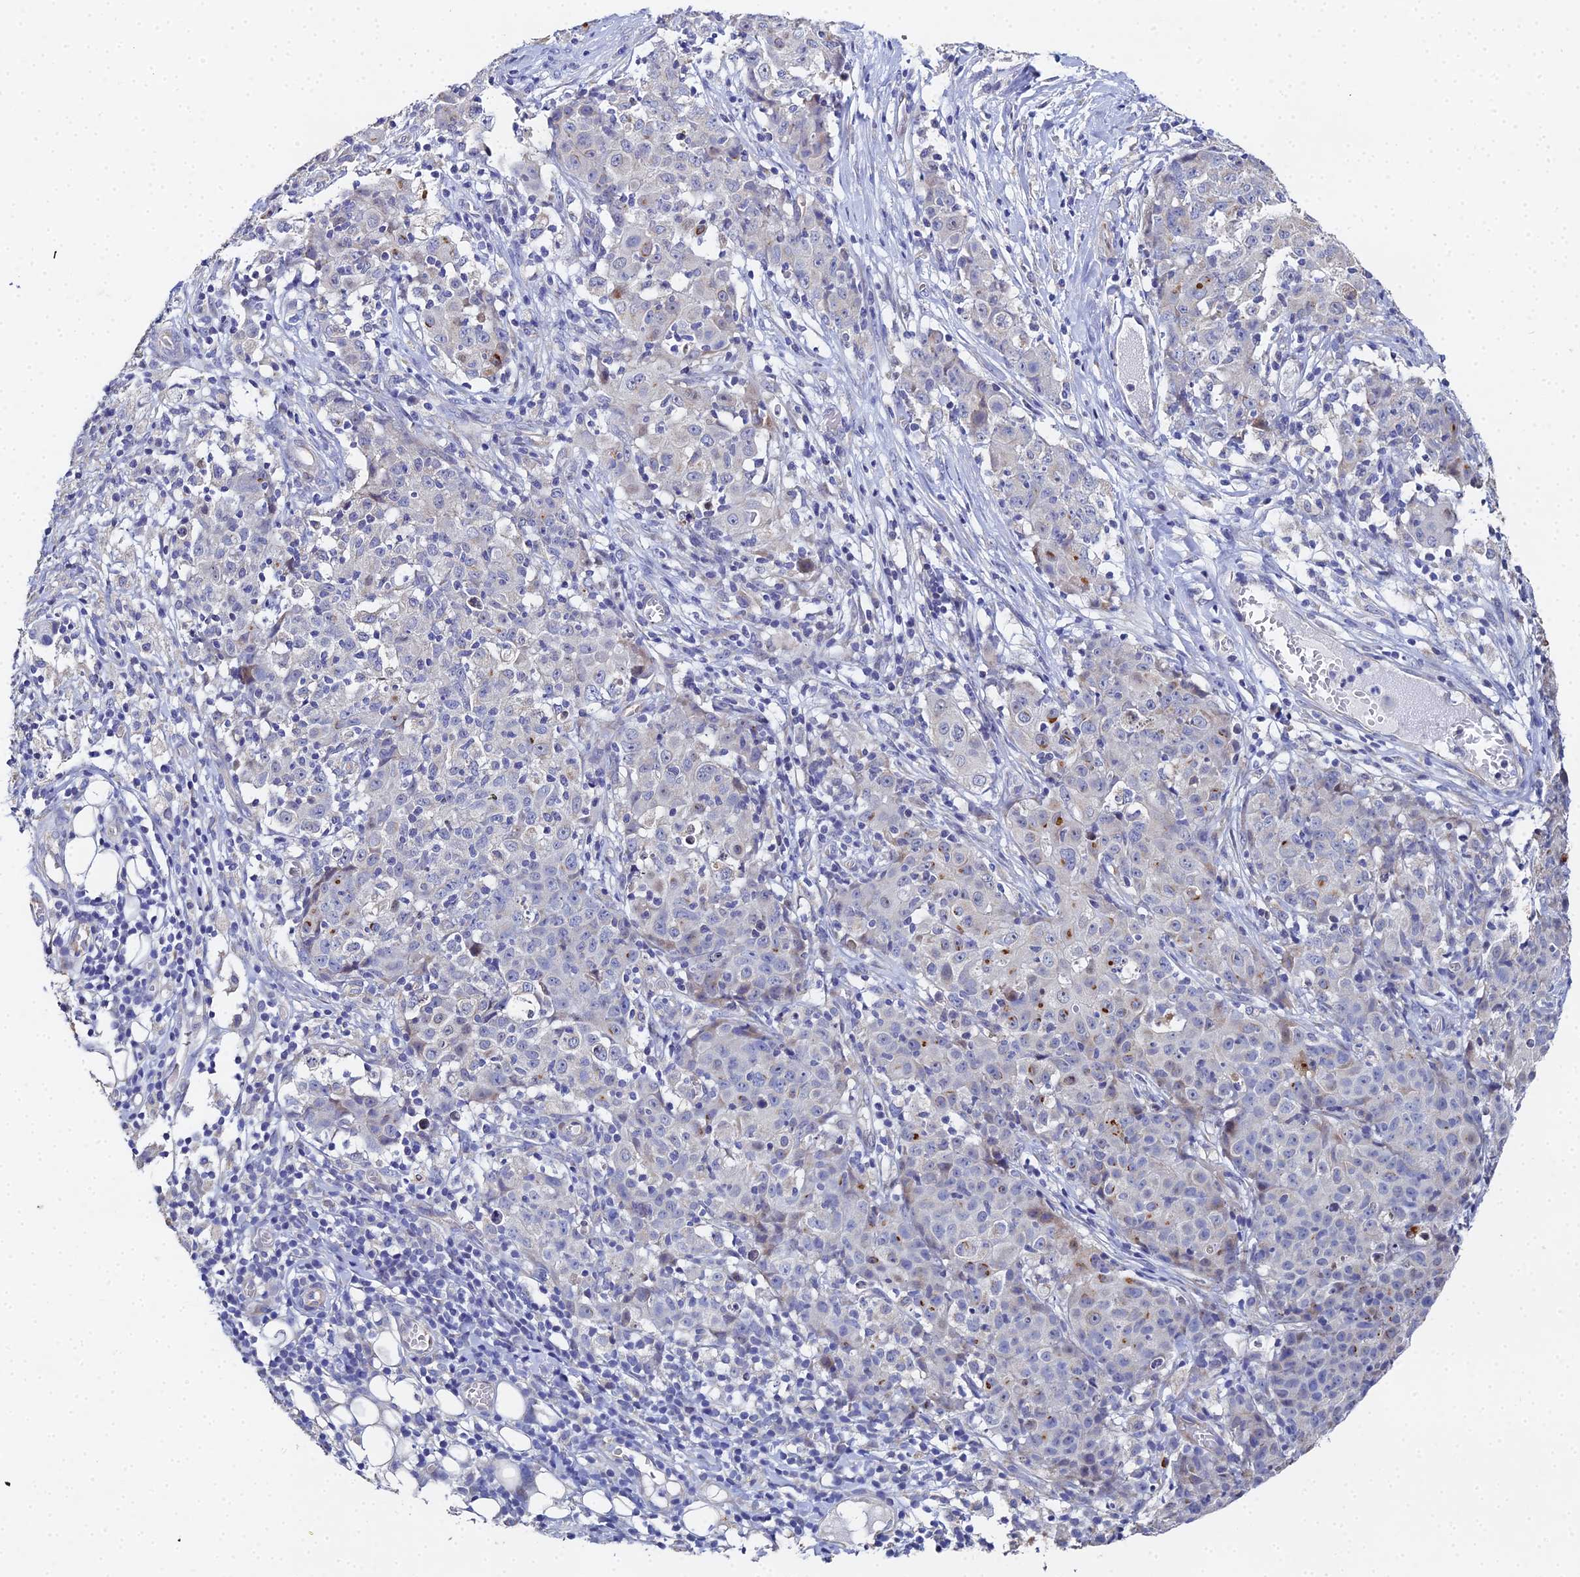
{"staining": {"intensity": "moderate", "quantity": "<25%", "location": "cytoplasmic/membranous"}, "tissue": "ovarian cancer", "cell_type": "Tumor cells", "image_type": "cancer", "snomed": [{"axis": "morphology", "description": "Carcinoma, endometroid"}, {"axis": "topography", "description": "Ovary"}], "caption": "Immunohistochemistry of ovarian cancer (endometroid carcinoma) shows low levels of moderate cytoplasmic/membranous positivity in about <25% of tumor cells. Using DAB (3,3'-diaminobenzidine) (brown) and hematoxylin (blue) stains, captured at high magnification using brightfield microscopy.", "gene": "ENSG00000268674", "patient": {"sex": "female", "age": 42}}